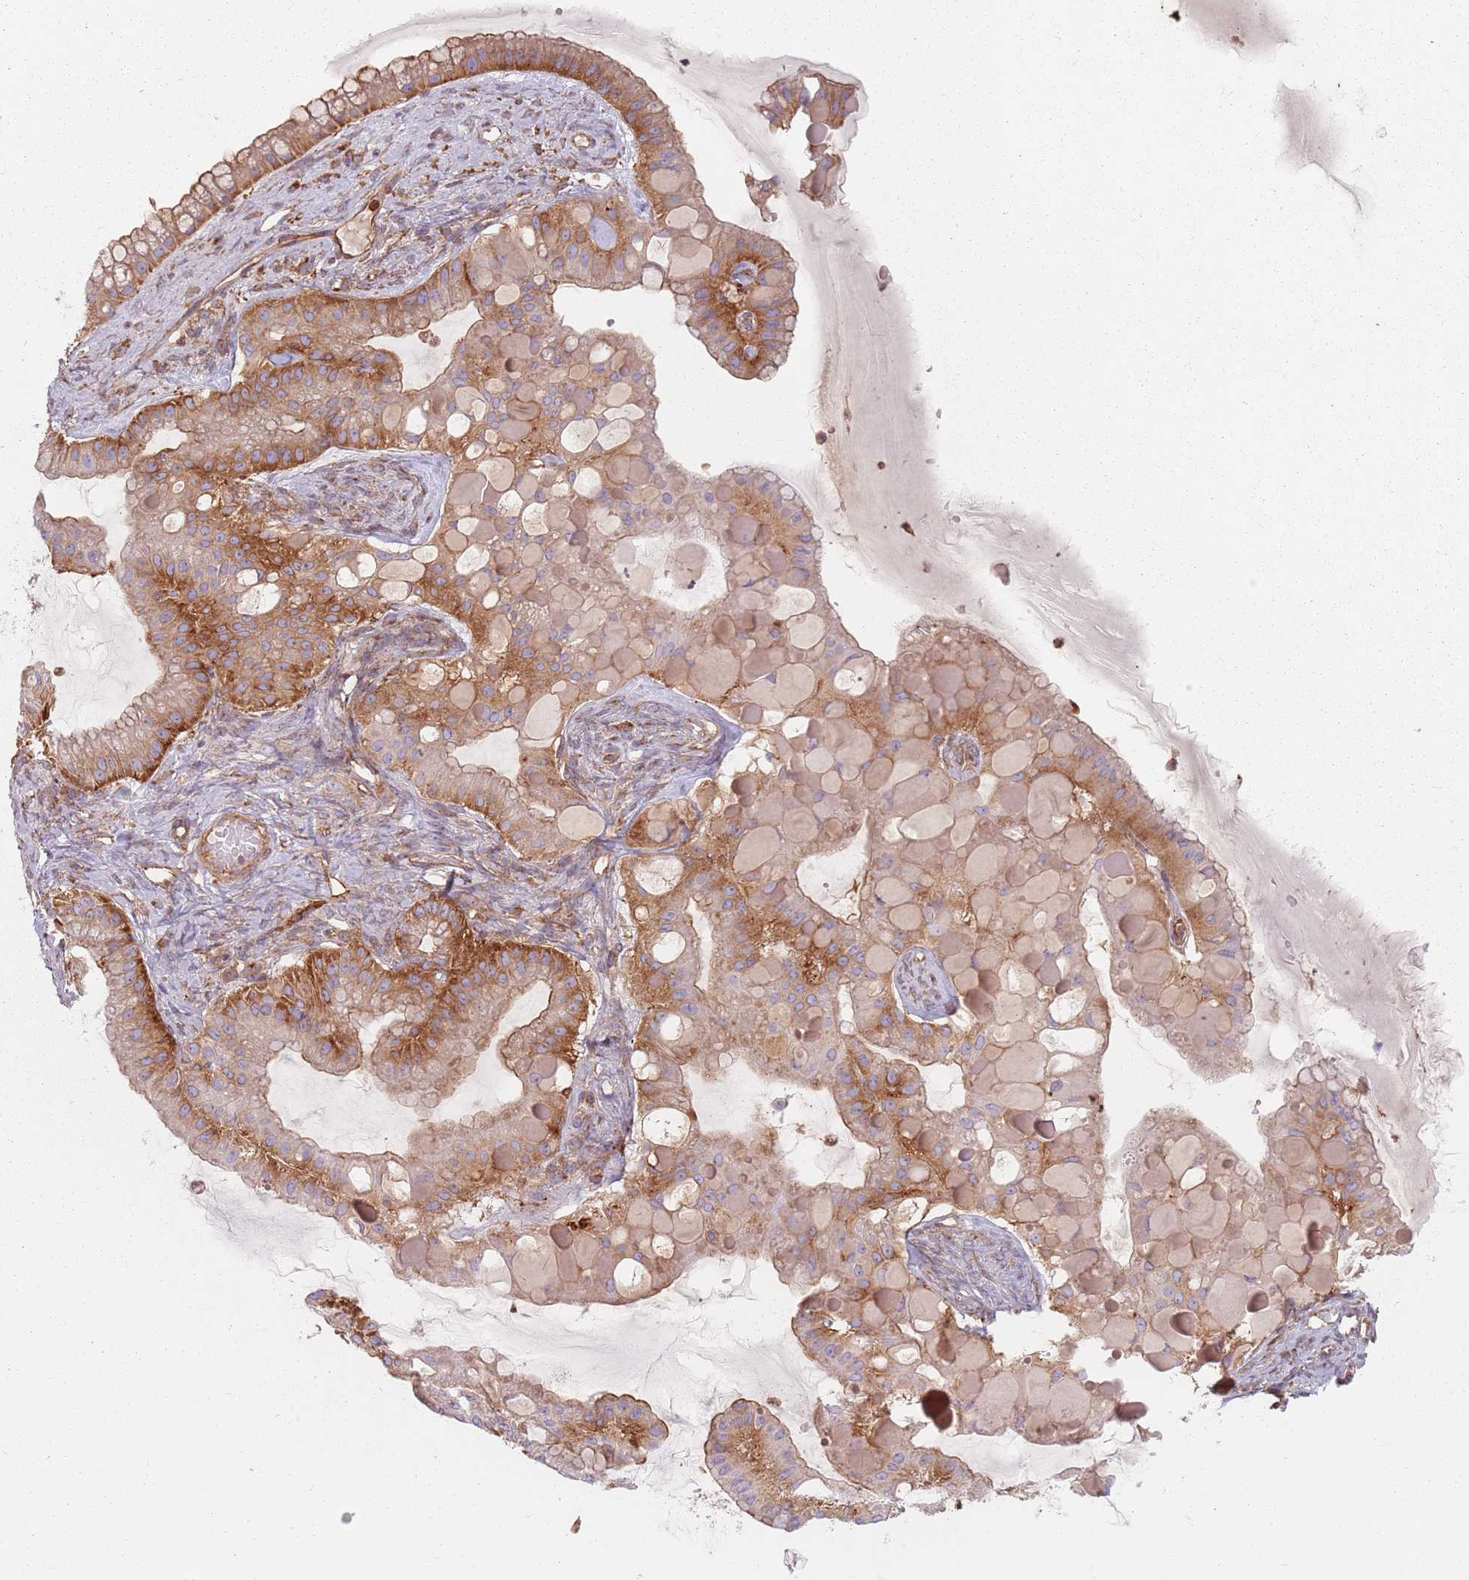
{"staining": {"intensity": "moderate", "quantity": ">75%", "location": "cytoplasmic/membranous"}, "tissue": "ovarian cancer", "cell_type": "Tumor cells", "image_type": "cancer", "snomed": [{"axis": "morphology", "description": "Cystadenocarcinoma, mucinous, NOS"}, {"axis": "topography", "description": "Ovary"}], "caption": "This photomicrograph exhibits immunohistochemistry staining of mucinous cystadenocarcinoma (ovarian), with medium moderate cytoplasmic/membranous positivity in about >75% of tumor cells.", "gene": "TPD52L2", "patient": {"sex": "female", "age": 61}}